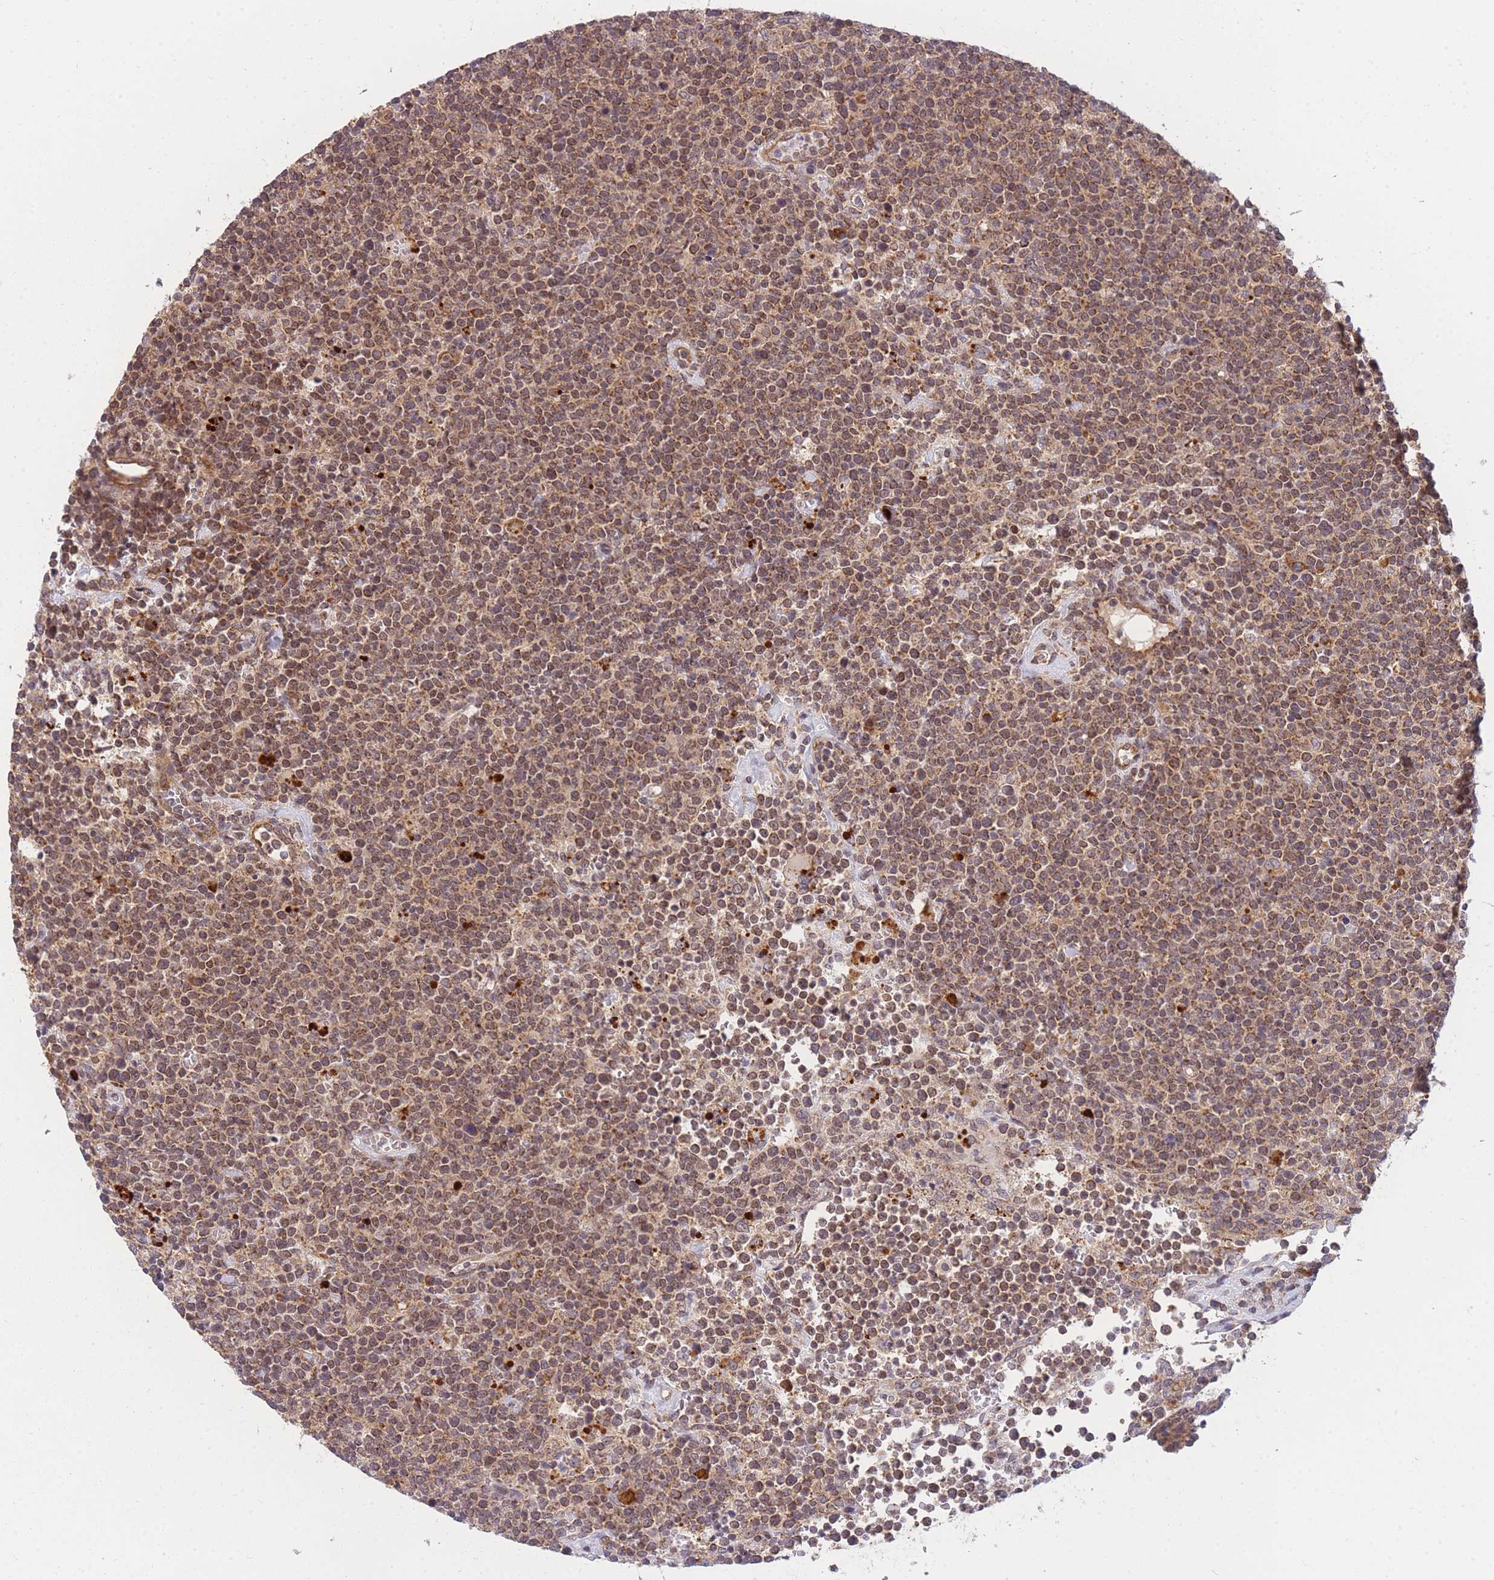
{"staining": {"intensity": "moderate", "quantity": ">75%", "location": "cytoplasmic/membranous"}, "tissue": "lymphoma", "cell_type": "Tumor cells", "image_type": "cancer", "snomed": [{"axis": "morphology", "description": "Malignant lymphoma, non-Hodgkin's type, High grade"}, {"axis": "topography", "description": "Lymph node"}], "caption": "Immunohistochemical staining of lymphoma demonstrates moderate cytoplasmic/membranous protein staining in approximately >75% of tumor cells.", "gene": "MRPL23", "patient": {"sex": "male", "age": 61}}